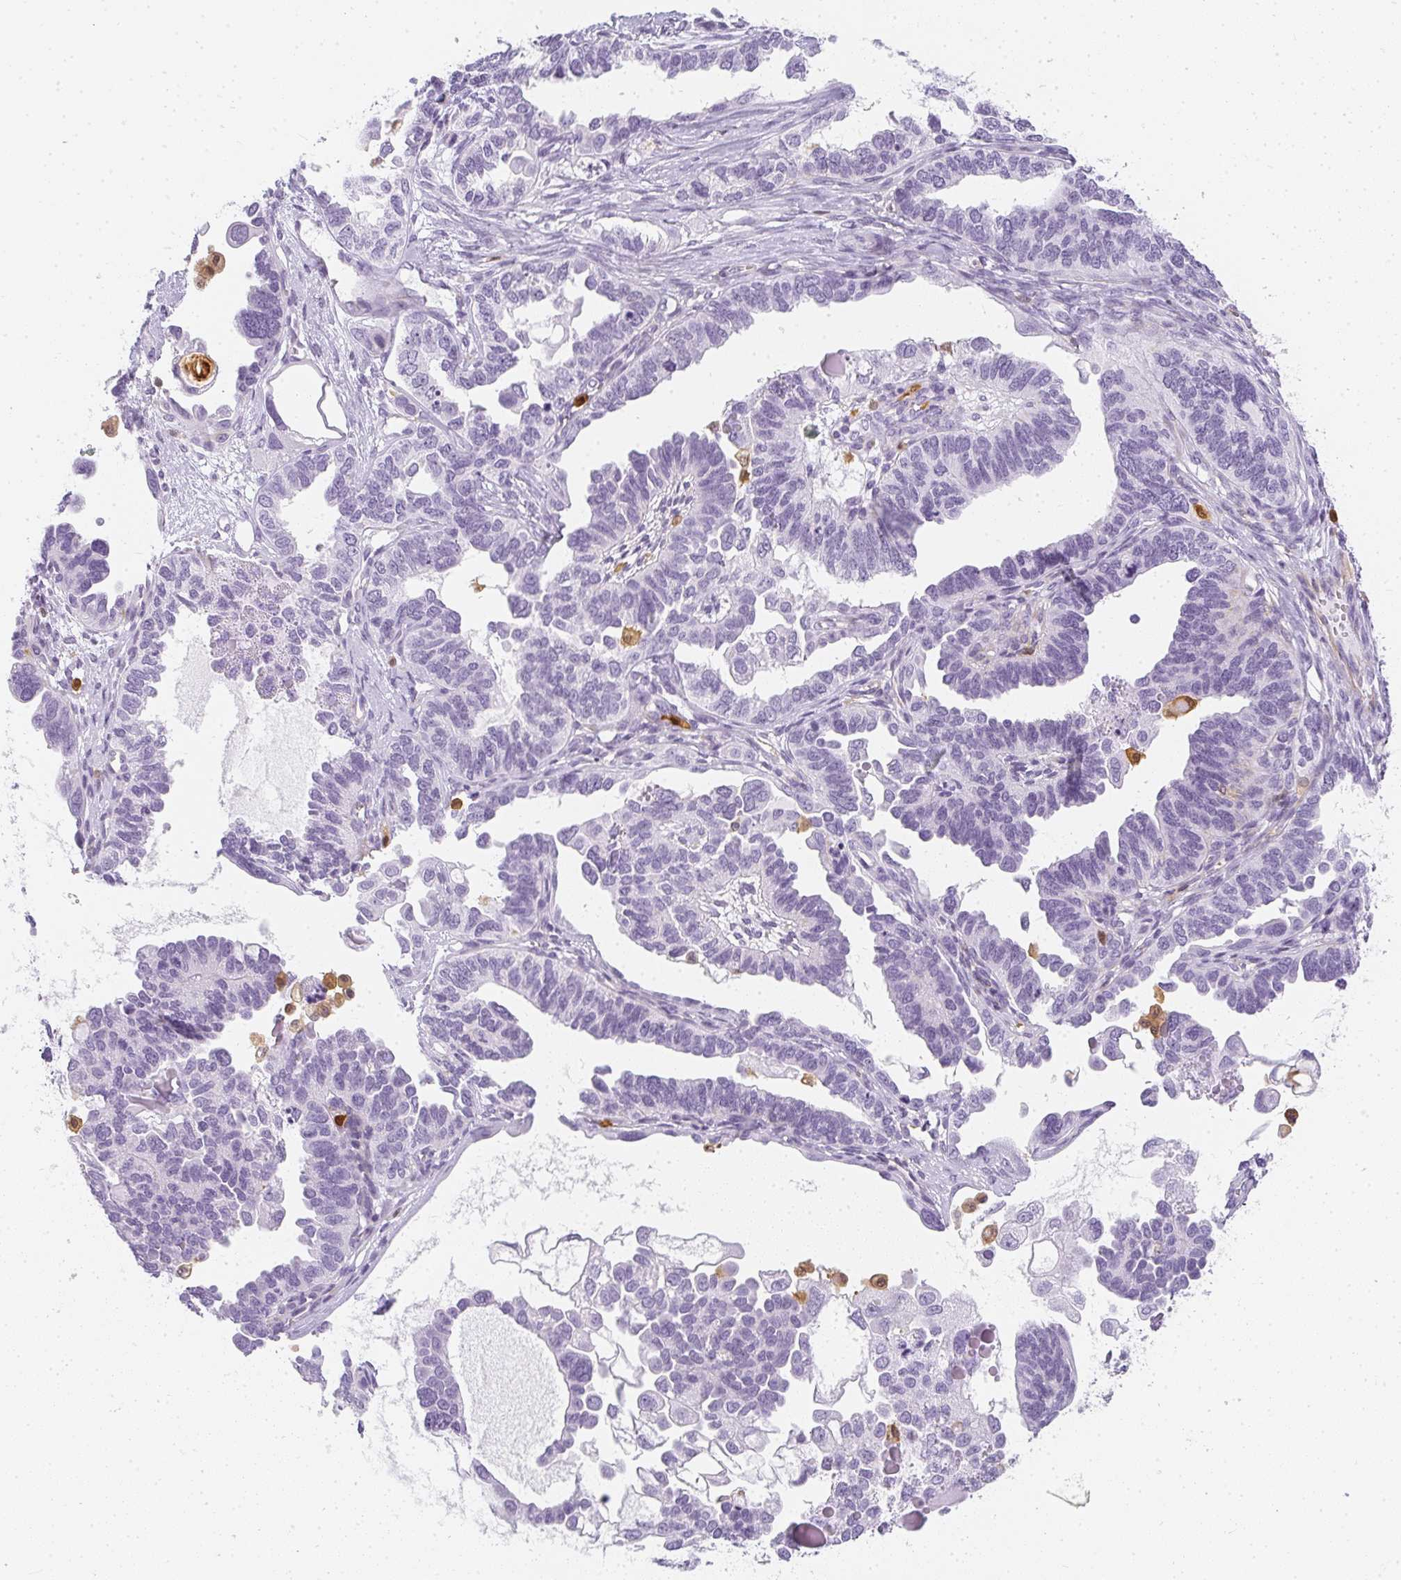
{"staining": {"intensity": "negative", "quantity": "none", "location": "none"}, "tissue": "ovarian cancer", "cell_type": "Tumor cells", "image_type": "cancer", "snomed": [{"axis": "morphology", "description": "Cystadenocarcinoma, serous, NOS"}, {"axis": "topography", "description": "Ovary"}], "caption": "Micrograph shows no significant protein staining in tumor cells of ovarian cancer.", "gene": "HK3", "patient": {"sex": "female", "age": 51}}